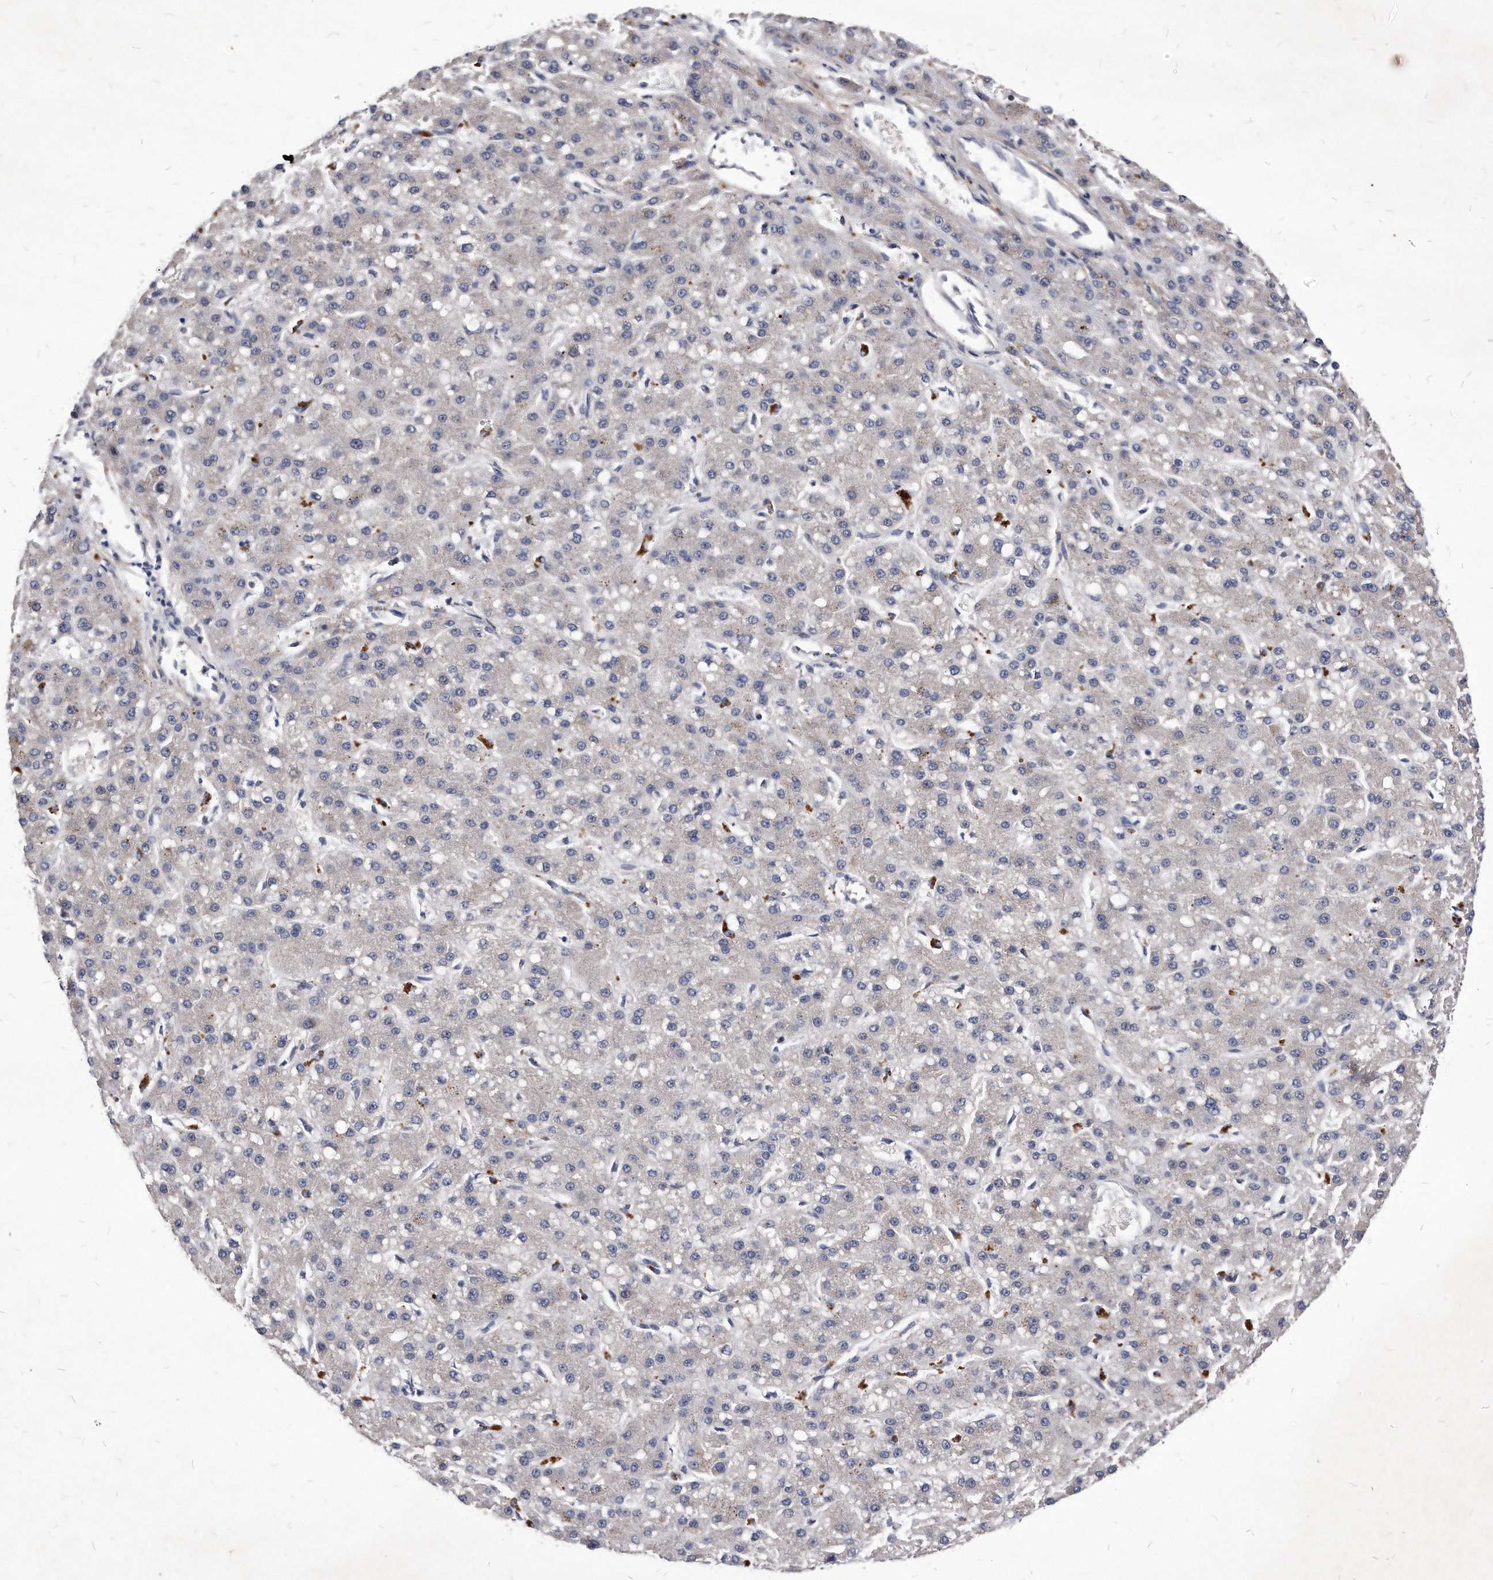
{"staining": {"intensity": "negative", "quantity": "none", "location": "none"}, "tissue": "liver cancer", "cell_type": "Tumor cells", "image_type": "cancer", "snomed": [{"axis": "morphology", "description": "Carcinoma, Hepatocellular, NOS"}, {"axis": "topography", "description": "Liver"}], "caption": "A micrograph of liver hepatocellular carcinoma stained for a protein demonstrates no brown staining in tumor cells.", "gene": "MGAT4A", "patient": {"sex": "male", "age": 67}}